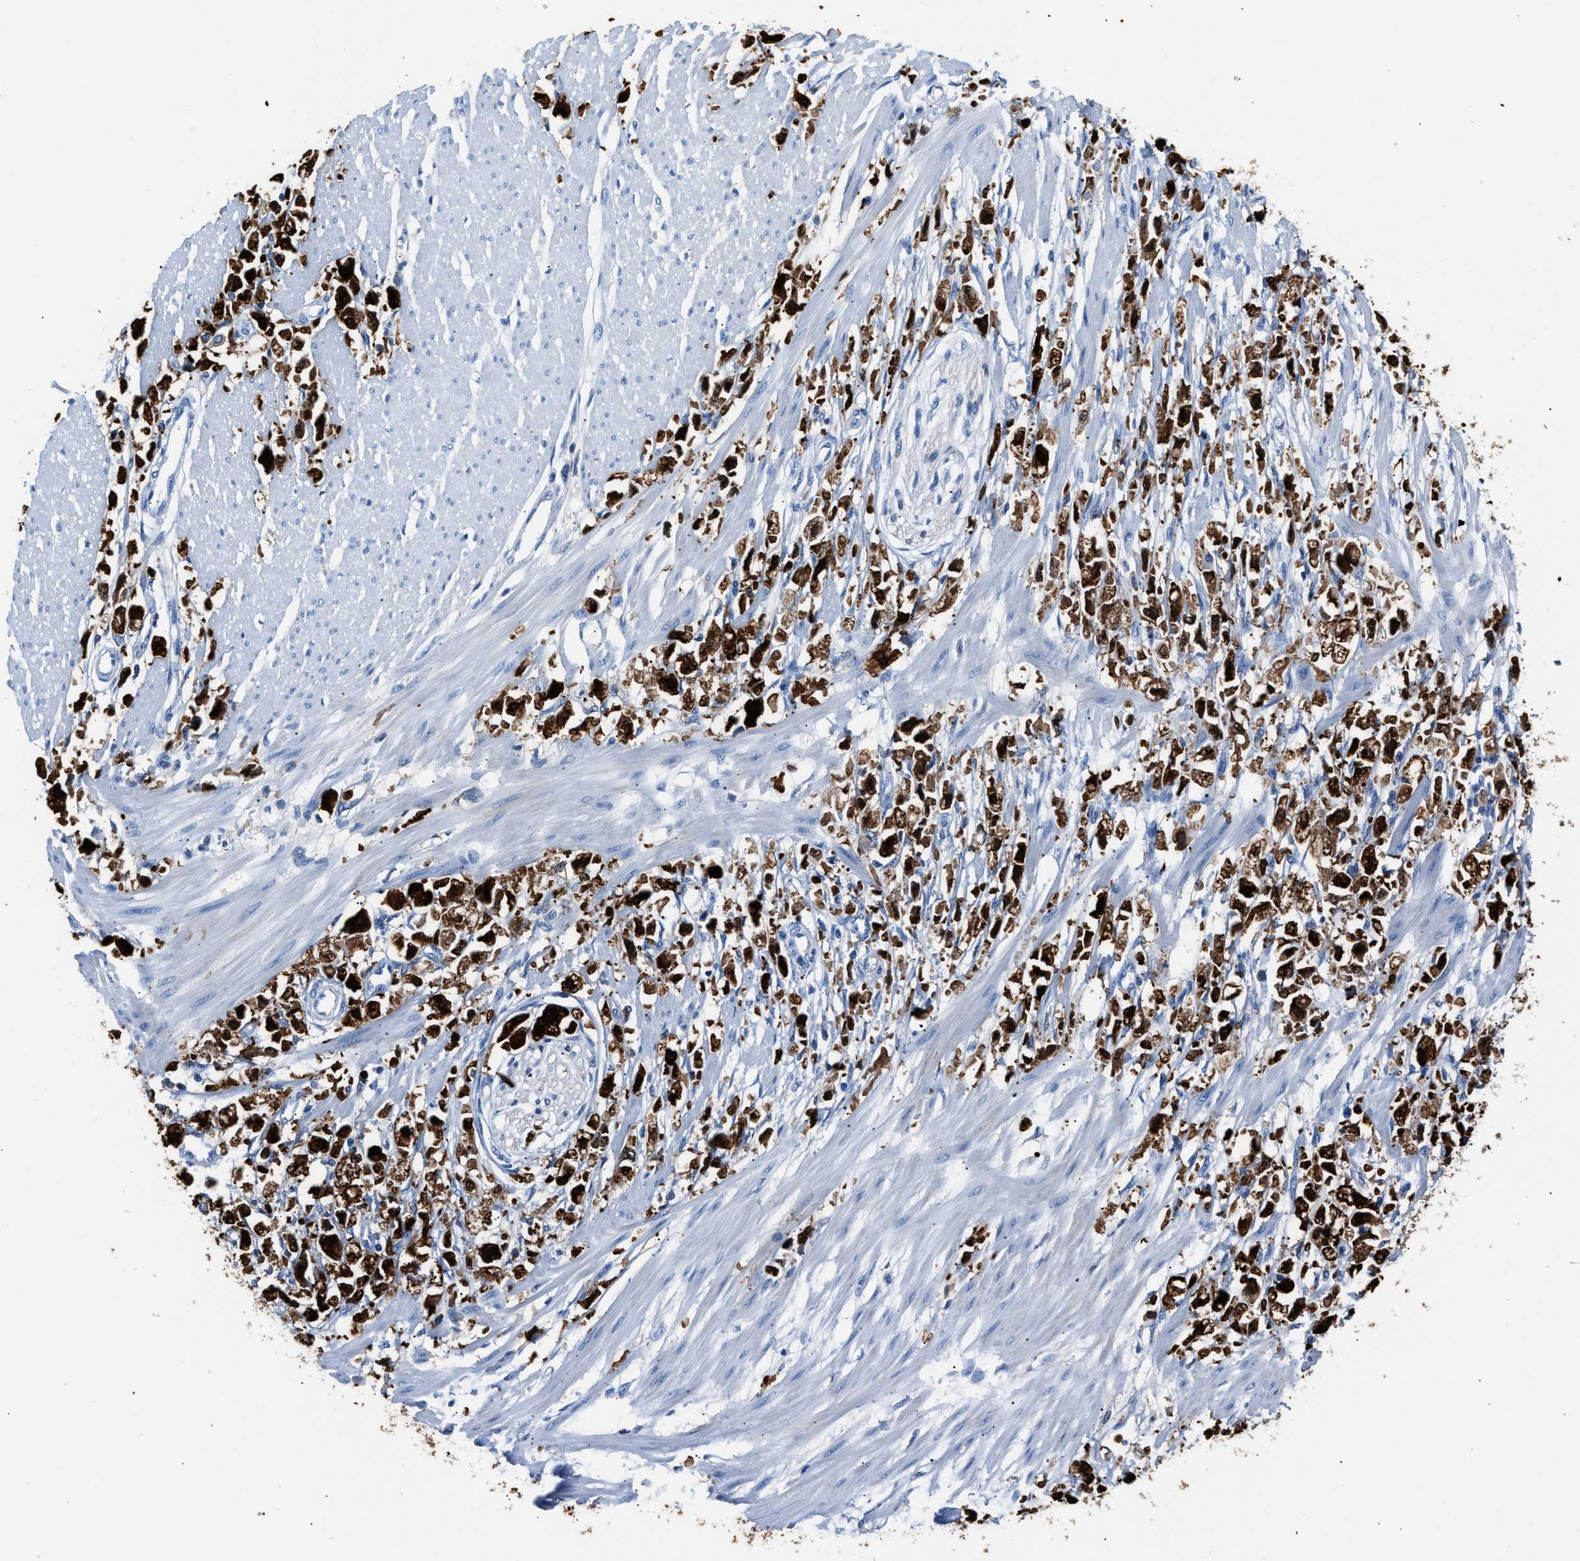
{"staining": {"intensity": "strong", "quantity": ">75%", "location": "cytoplasmic/membranous,nuclear"}, "tissue": "stomach cancer", "cell_type": "Tumor cells", "image_type": "cancer", "snomed": [{"axis": "morphology", "description": "Adenocarcinoma, NOS"}, {"axis": "topography", "description": "Stomach"}], "caption": "This photomicrograph demonstrates adenocarcinoma (stomach) stained with IHC to label a protein in brown. The cytoplasmic/membranous and nuclear of tumor cells show strong positivity for the protein. Nuclei are counter-stained blue.", "gene": "S100P", "patient": {"sex": "female", "age": 59}}